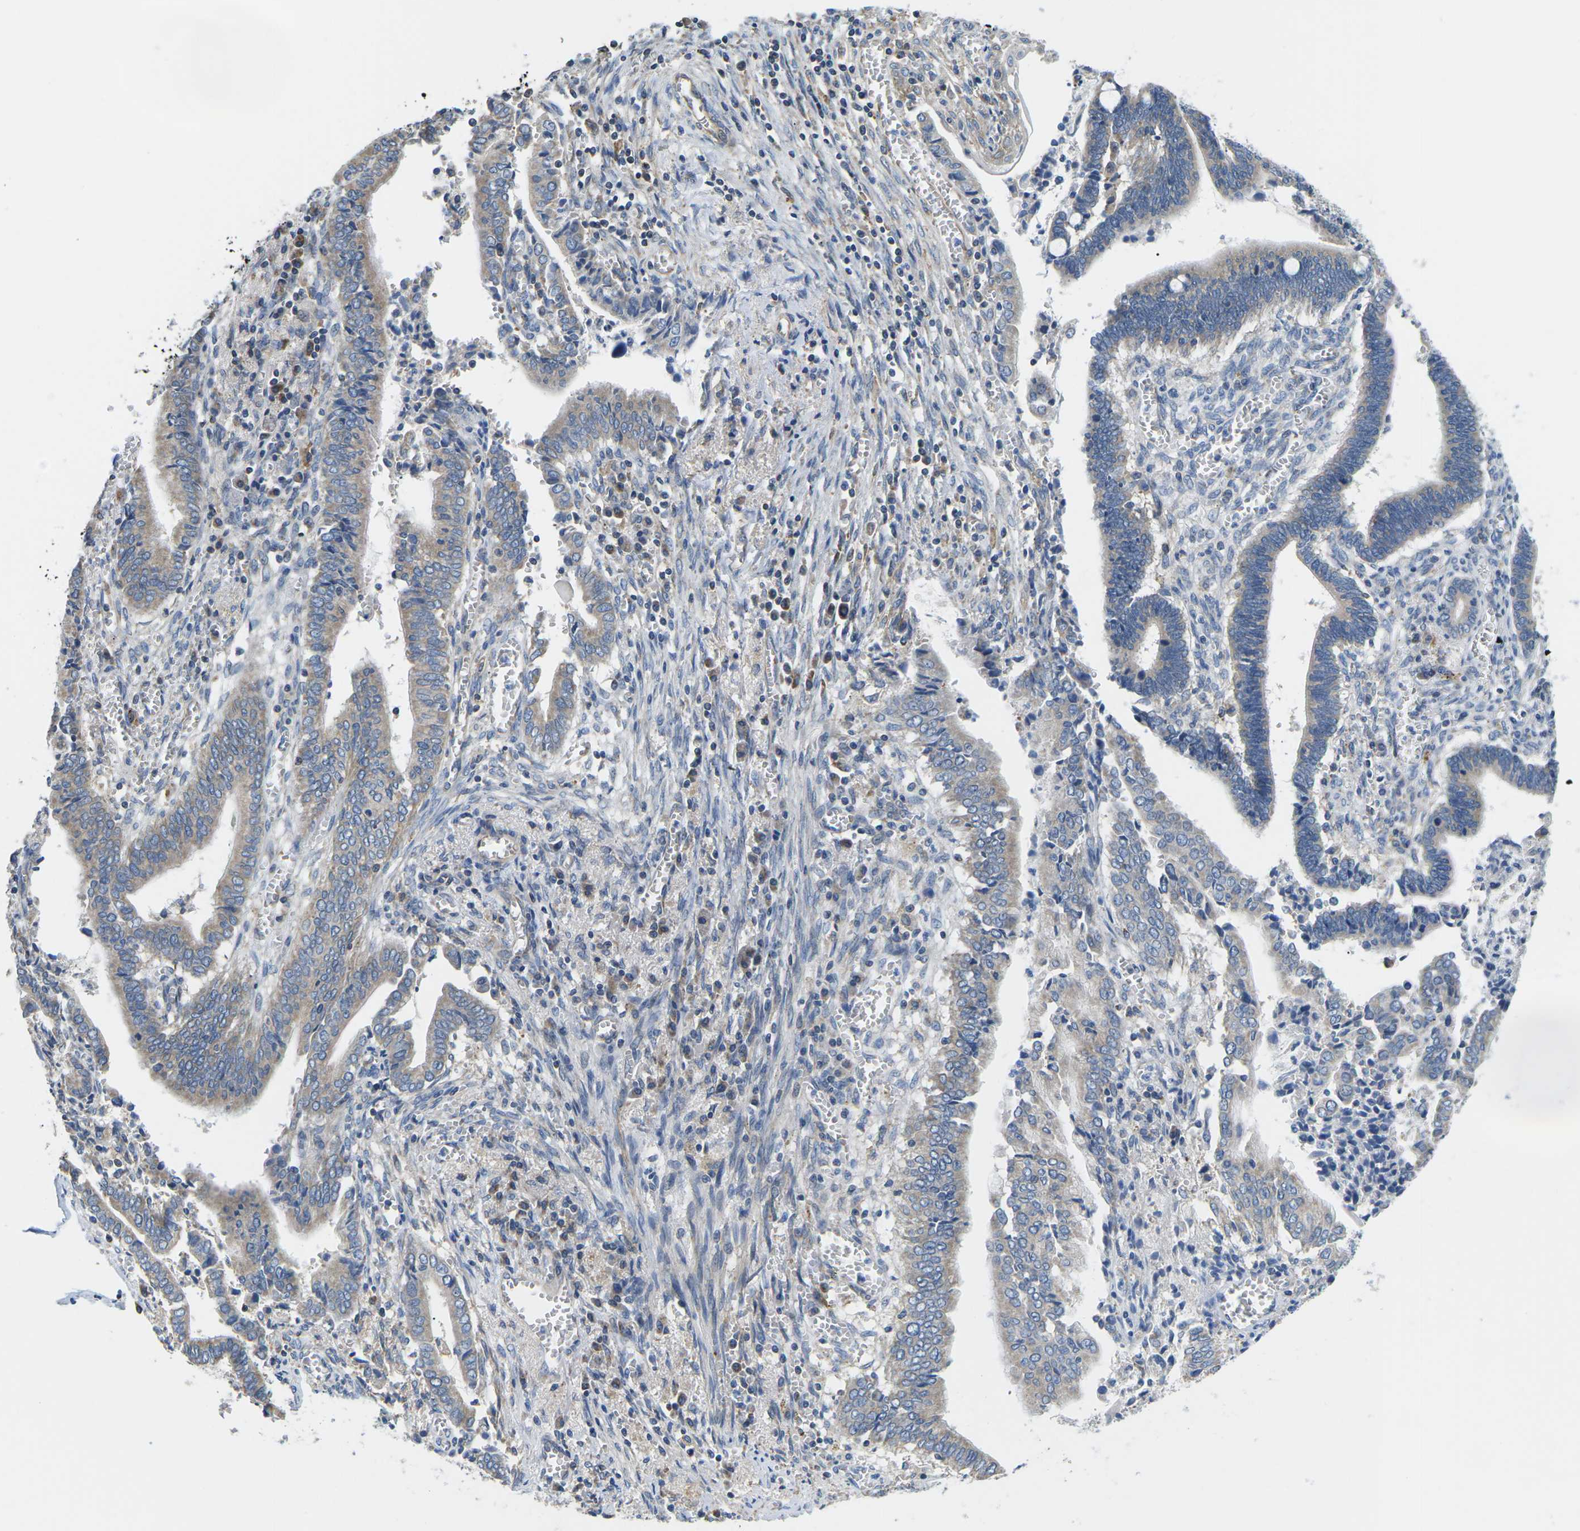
{"staining": {"intensity": "weak", "quantity": ">75%", "location": "cytoplasmic/membranous"}, "tissue": "cervical cancer", "cell_type": "Tumor cells", "image_type": "cancer", "snomed": [{"axis": "morphology", "description": "Adenocarcinoma, NOS"}, {"axis": "topography", "description": "Cervix"}], "caption": "Approximately >75% of tumor cells in human adenocarcinoma (cervical) show weak cytoplasmic/membranous protein staining as visualized by brown immunohistochemical staining.", "gene": "TMEFF2", "patient": {"sex": "female", "age": 44}}